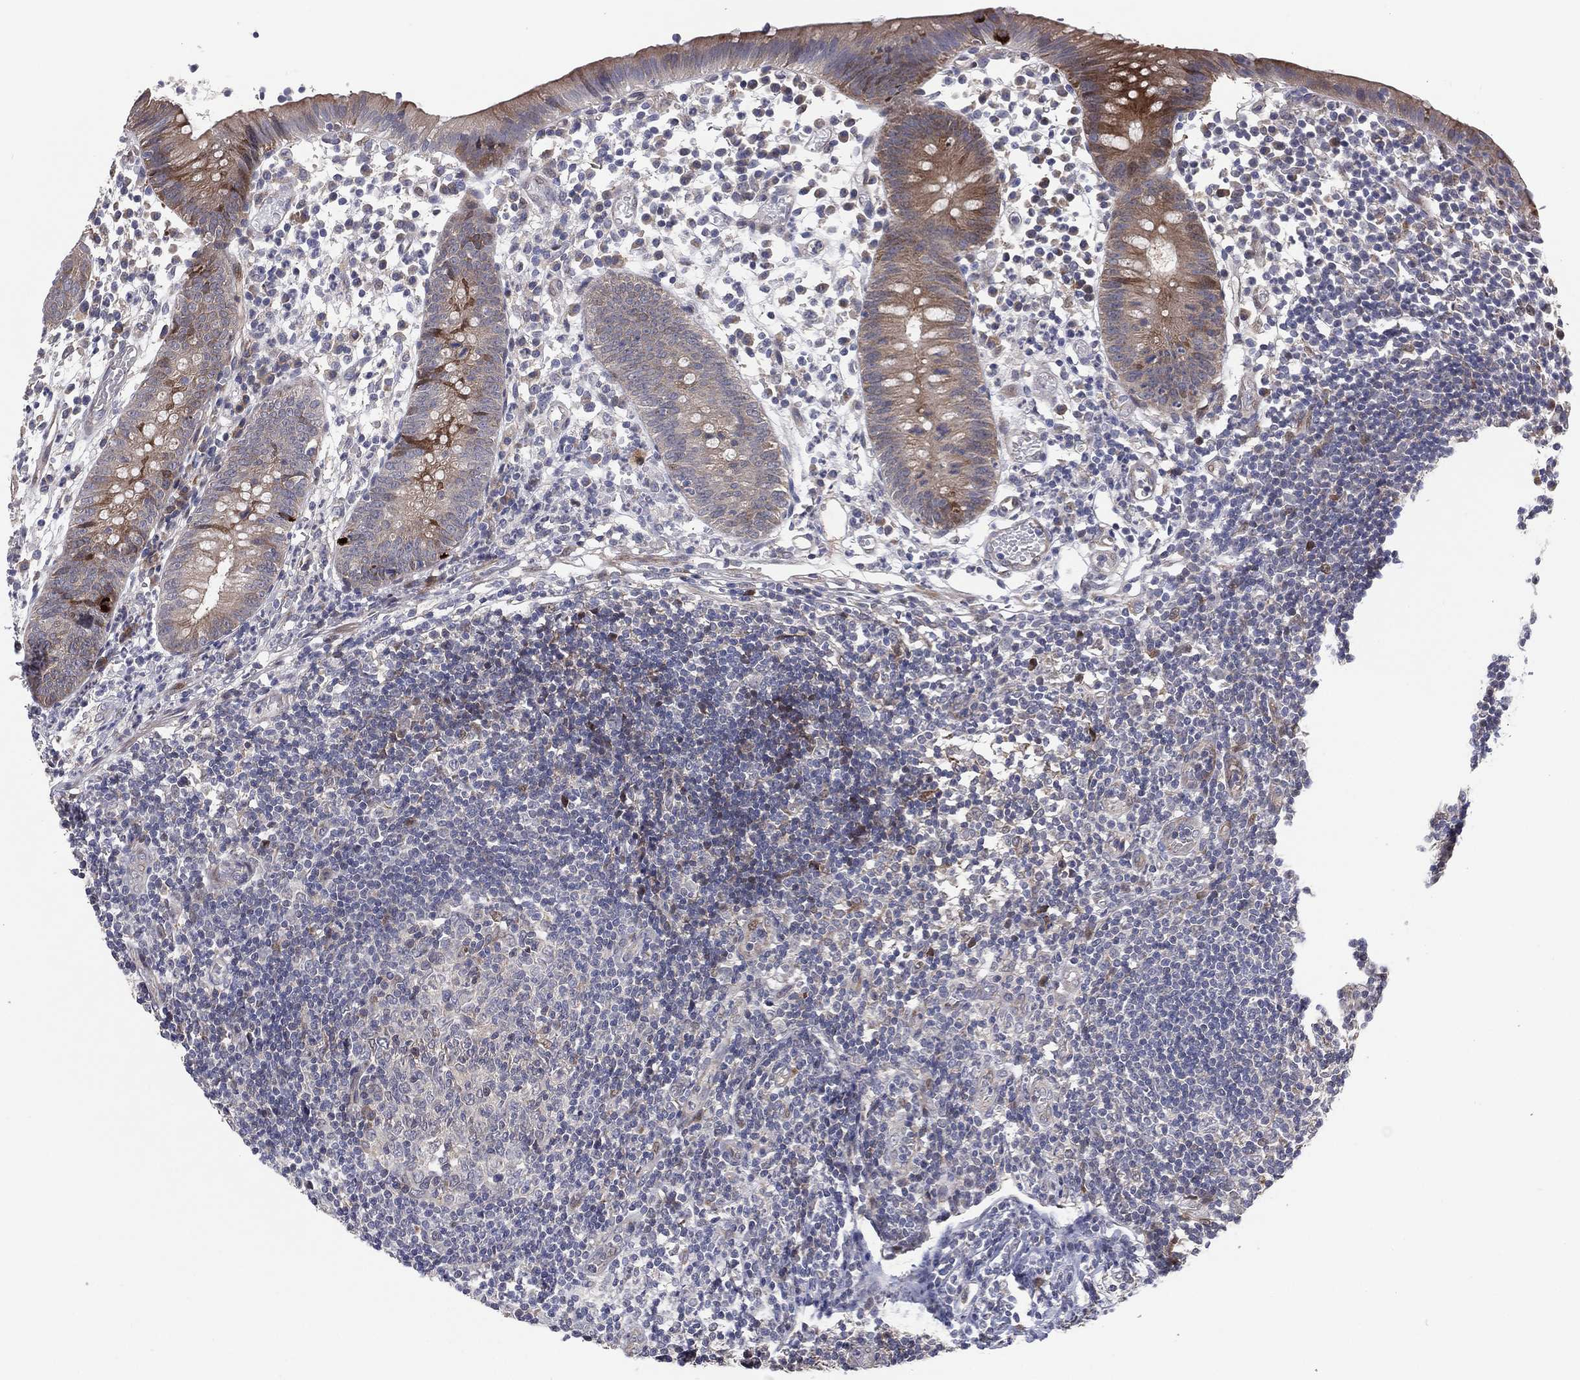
{"staining": {"intensity": "moderate", "quantity": "25%-75%", "location": "cytoplasmic/membranous"}, "tissue": "appendix", "cell_type": "Glandular cells", "image_type": "normal", "snomed": [{"axis": "morphology", "description": "Normal tissue, NOS"}, {"axis": "topography", "description": "Appendix"}], "caption": "Appendix stained with DAB IHC displays medium levels of moderate cytoplasmic/membranous positivity in approximately 25%-75% of glandular cells. (brown staining indicates protein expression, while blue staining denotes nuclei).", "gene": "UTP14A", "patient": {"sex": "female", "age": 40}}